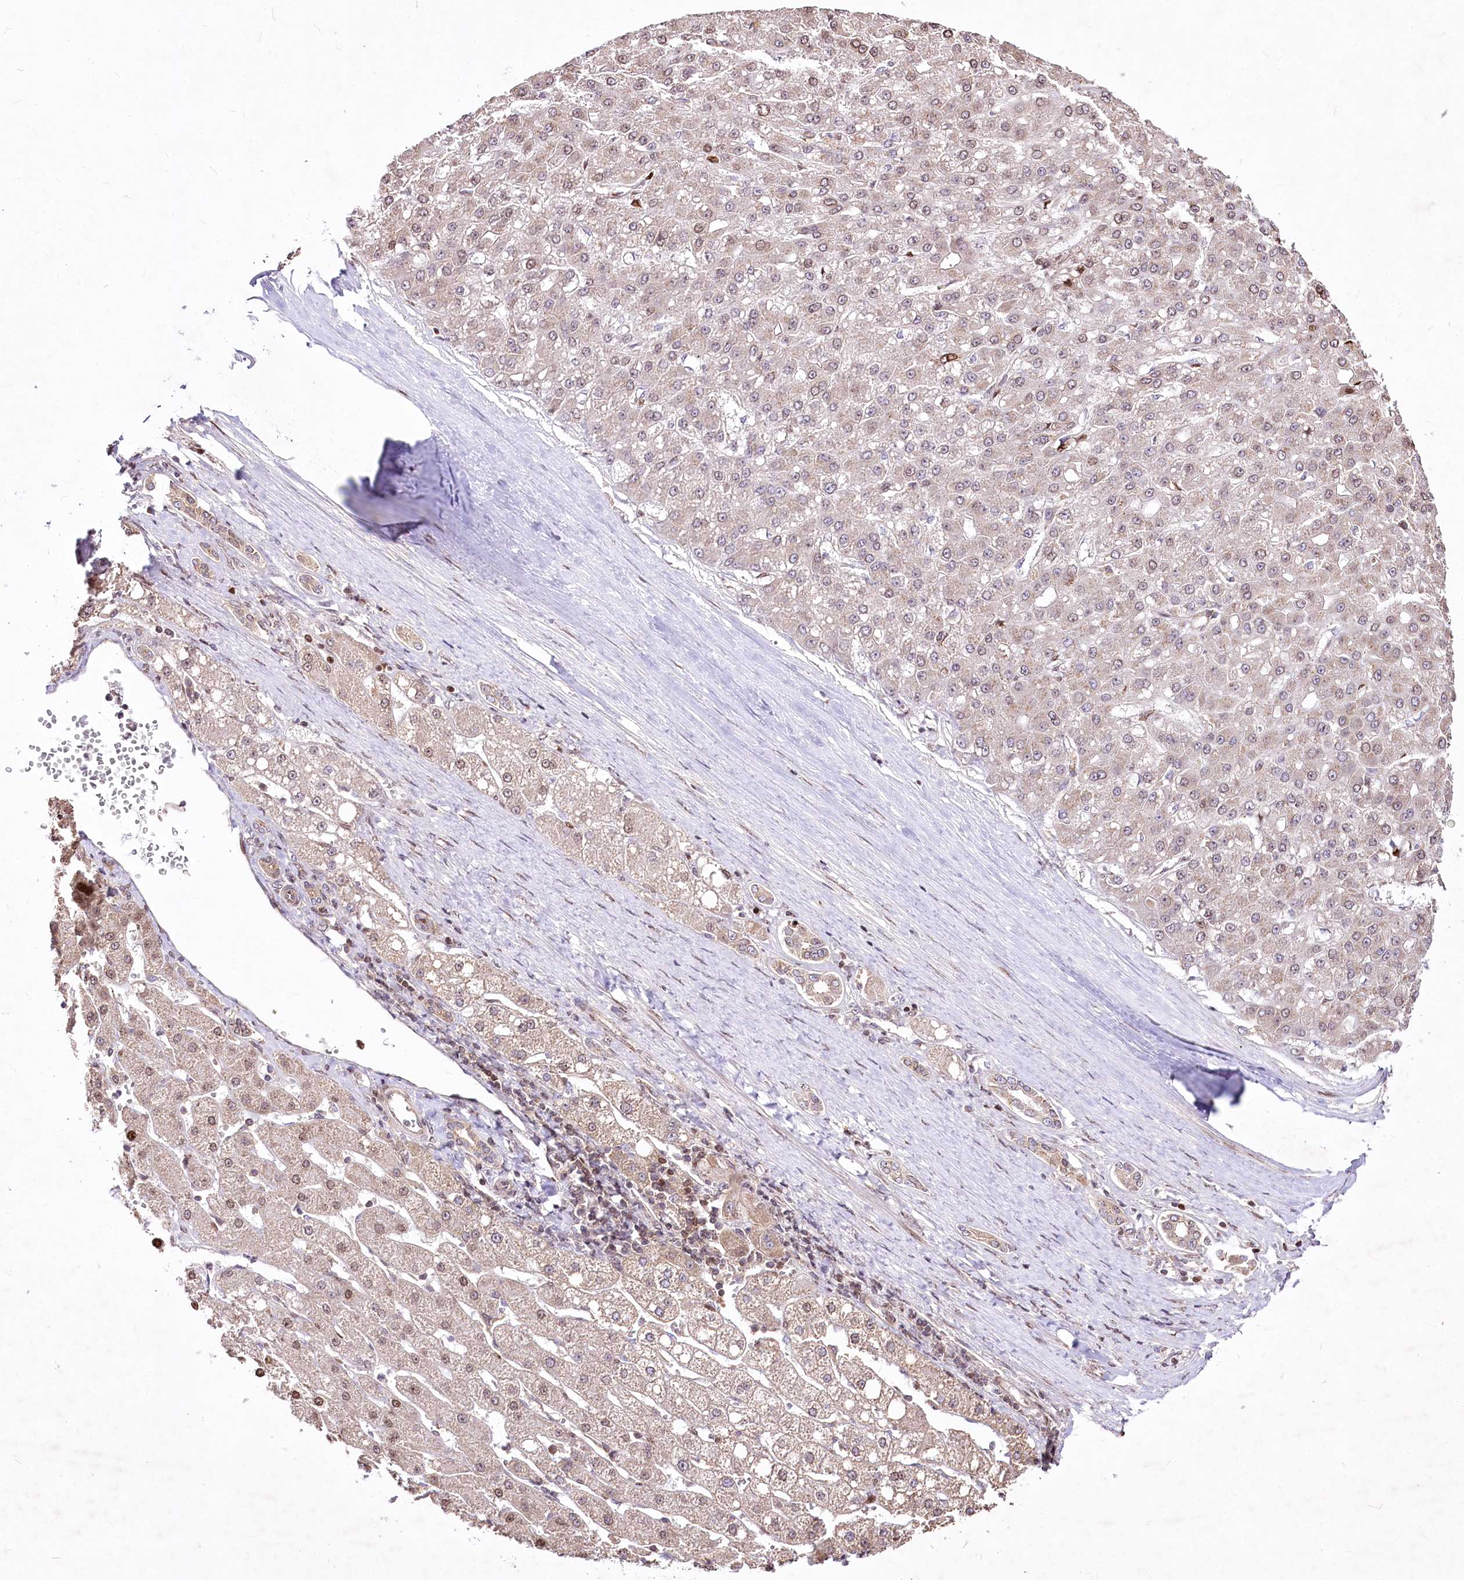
{"staining": {"intensity": "weak", "quantity": "25%-75%", "location": "nuclear"}, "tissue": "liver cancer", "cell_type": "Tumor cells", "image_type": "cancer", "snomed": [{"axis": "morphology", "description": "Carcinoma, Hepatocellular, NOS"}, {"axis": "topography", "description": "Liver"}], "caption": "Liver cancer tissue exhibits weak nuclear staining in about 25%-75% of tumor cells, visualized by immunohistochemistry. The staining is performed using DAB brown chromogen to label protein expression. The nuclei are counter-stained blue using hematoxylin.", "gene": "ZFYVE27", "patient": {"sex": "male", "age": 67}}